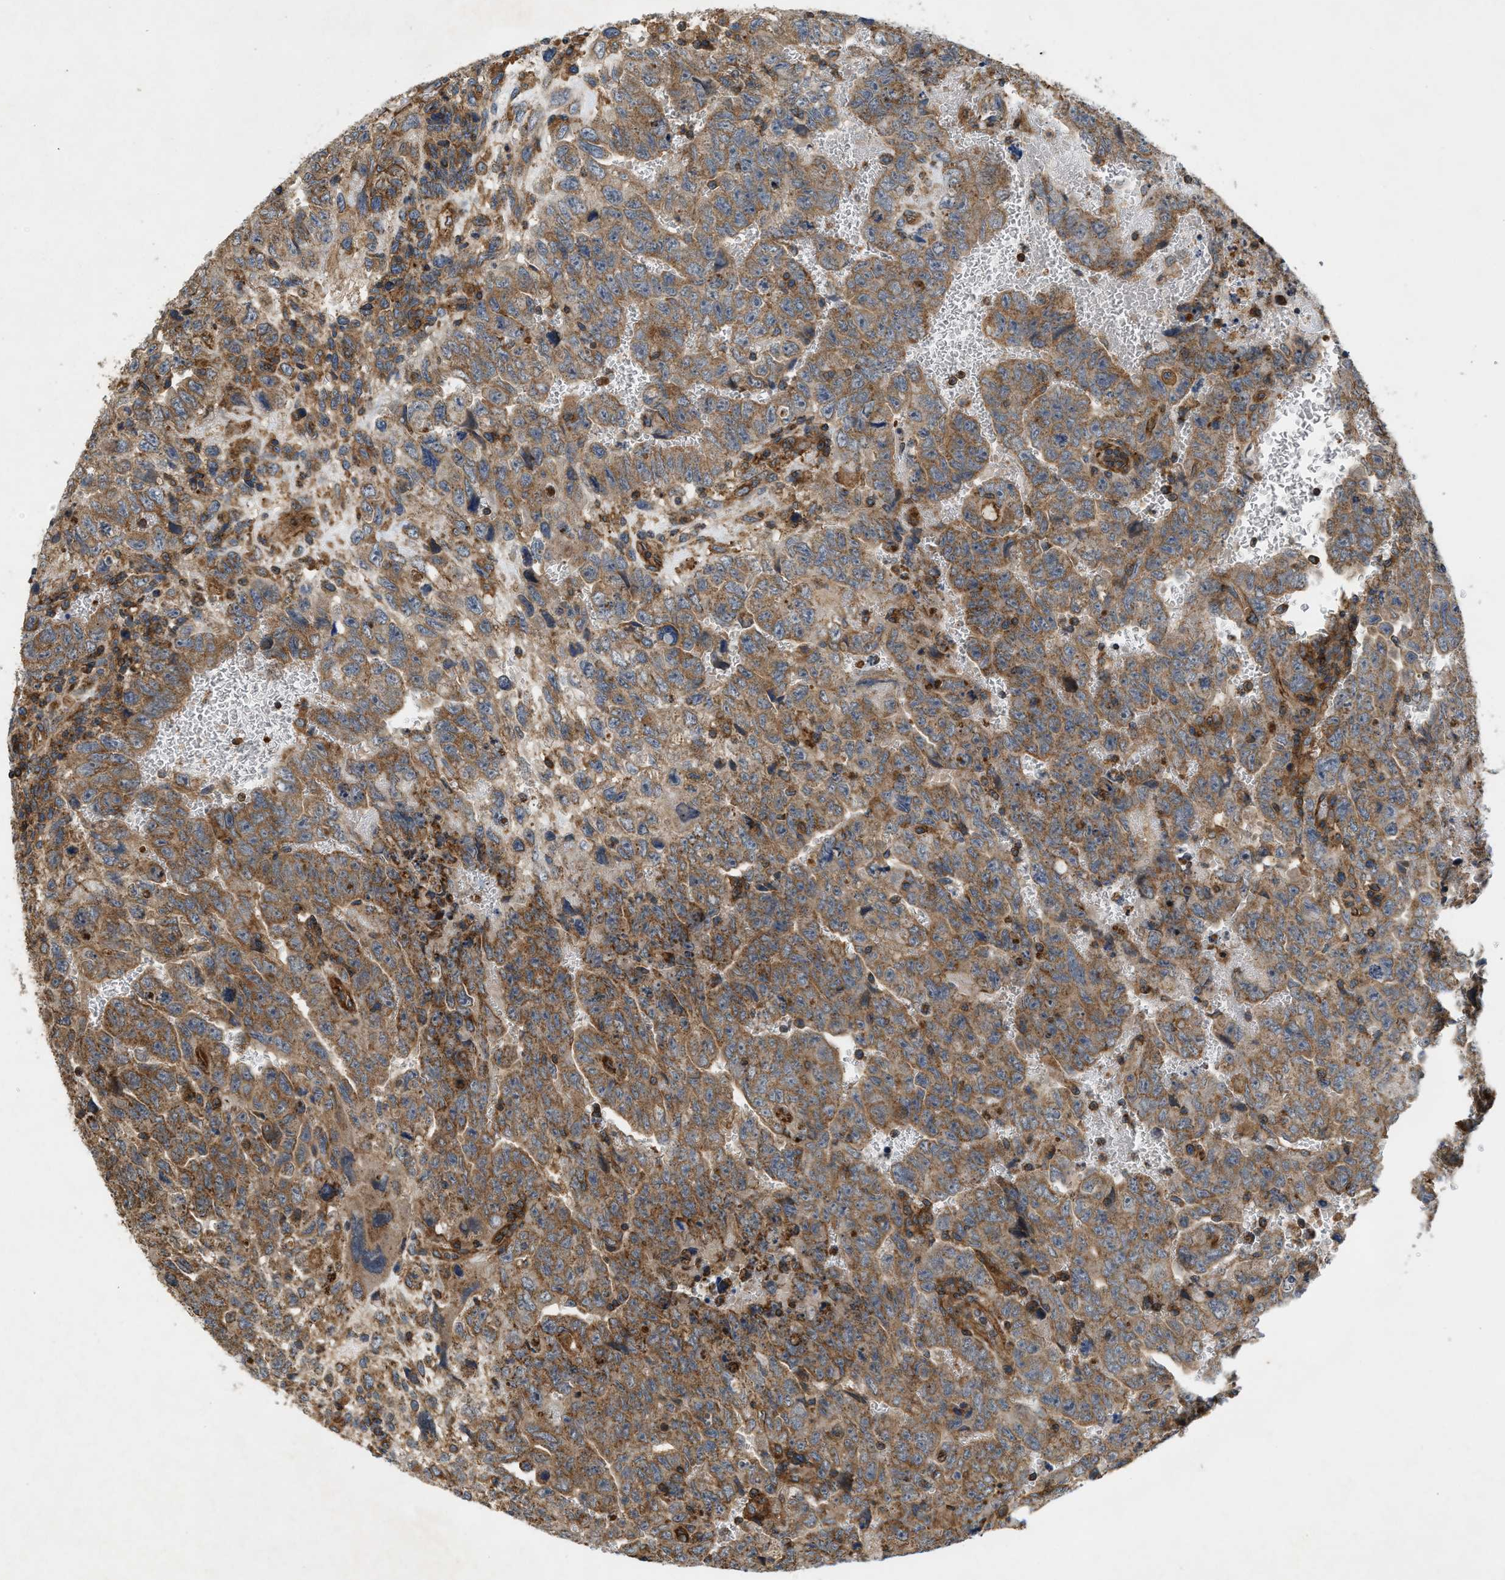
{"staining": {"intensity": "moderate", "quantity": ">75%", "location": "cytoplasmic/membranous"}, "tissue": "testis cancer", "cell_type": "Tumor cells", "image_type": "cancer", "snomed": [{"axis": "morphology", "description": "Carcinoma, Embryonal, NOS"}, {"axis": "topography", "description": "Testis"}], "caption": "Moderate cytoplasmic/membranous positivity is identified in approximately >75% of tumor cells in testis embryonal carcinoma. (Stains: DAB (3,3'-diaminobenzidine) in brown, nuclei in blue, Microscopy: brightfield microscopy at high magnification).", "gene": "GNB4", "patient": {"sex": "male", "age": 28}}